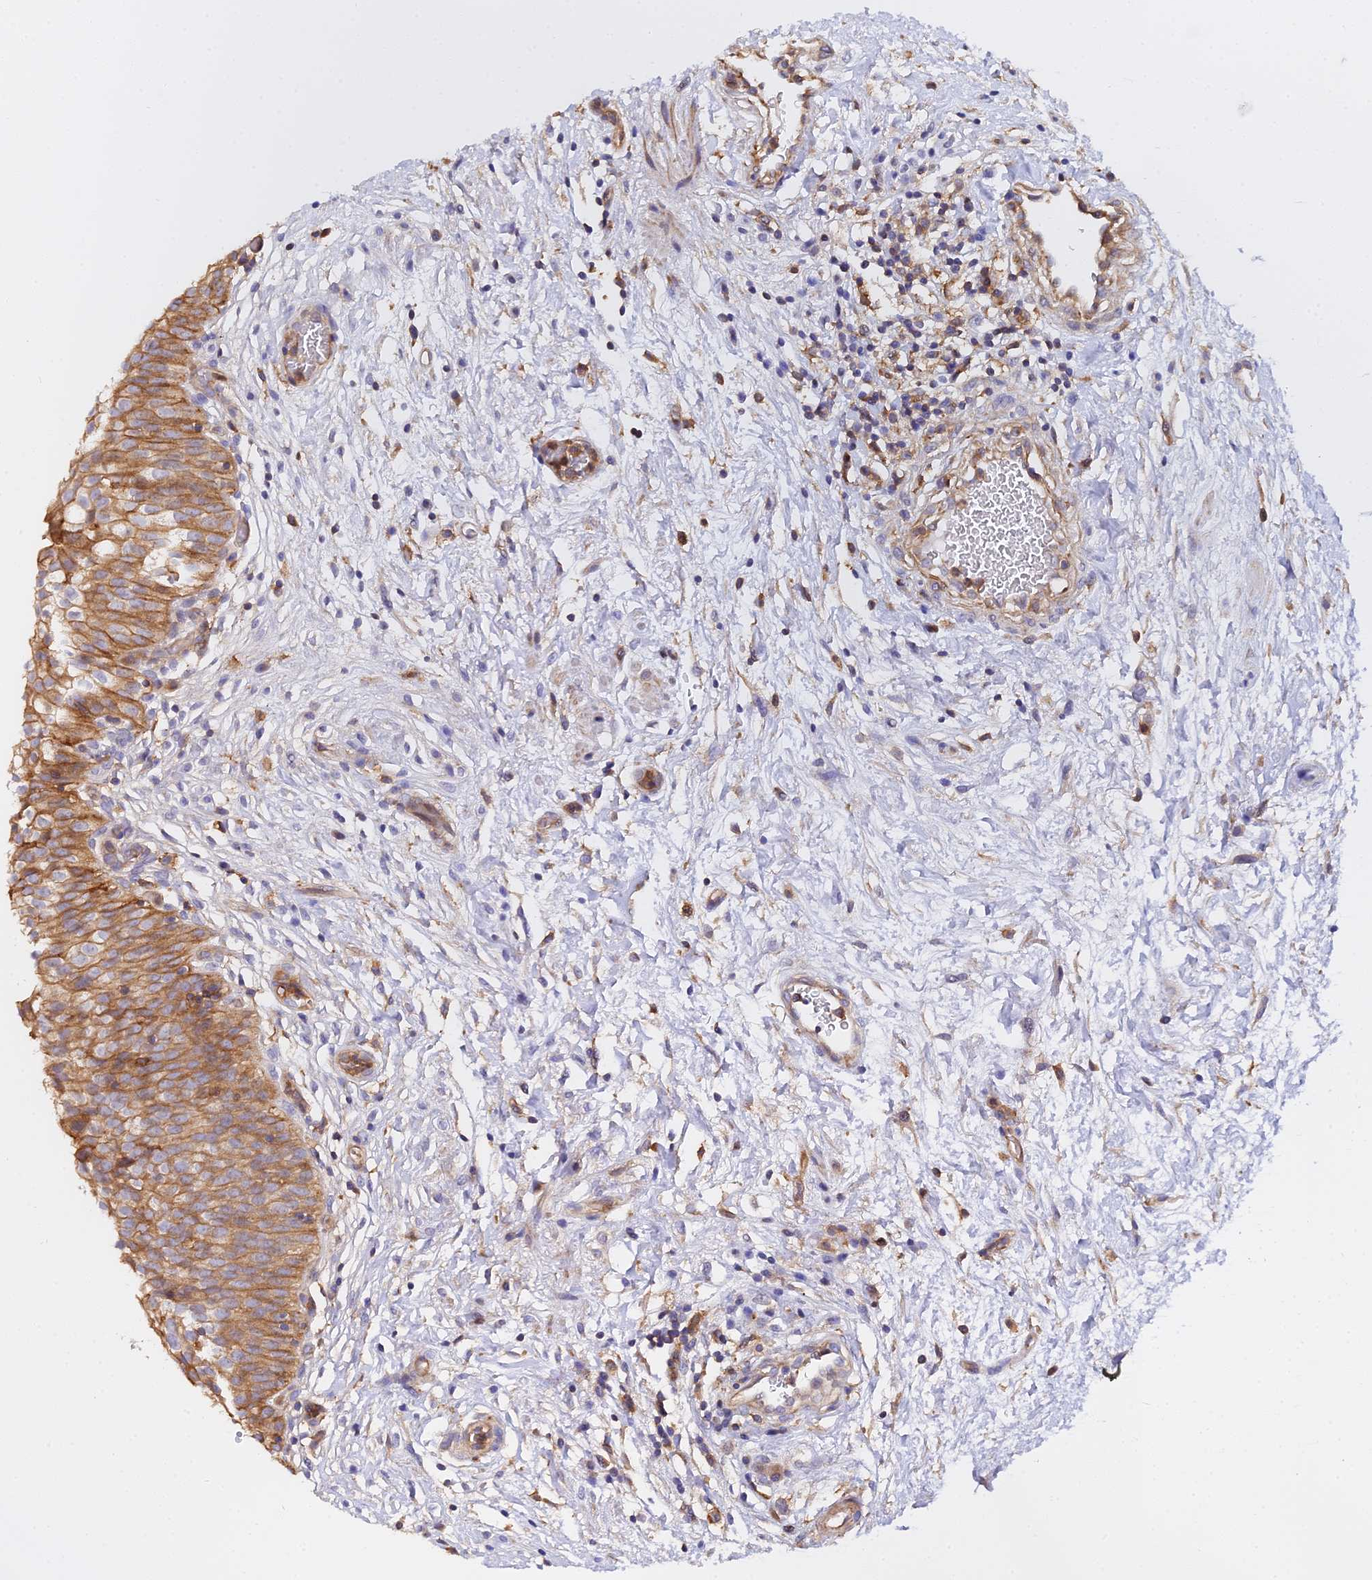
{"staining": {"intensity": "moderate", "quantity": ">75%", "location": "cytoplasmic/membranous"}, "tissue": "urinary bladder", "cell_type": "Urothelial cells", "image_type": "normal", "snomed": [{"axis": "morphology", "description": "Normal tissue, NOS"}, {"axis": "topography", "description": "Urinary bladder"}], "caption": "Urinary bladder stained for a protein reveals moderate cytoplasmic/membranous positivity in urothelial cells. (DAB (3,3'-diaminobenzidine) IHC, brown staining for protein, blue staining for nuclei).", "gene": "GNG5B", "patient": {"sex": "male", "age": 55}}